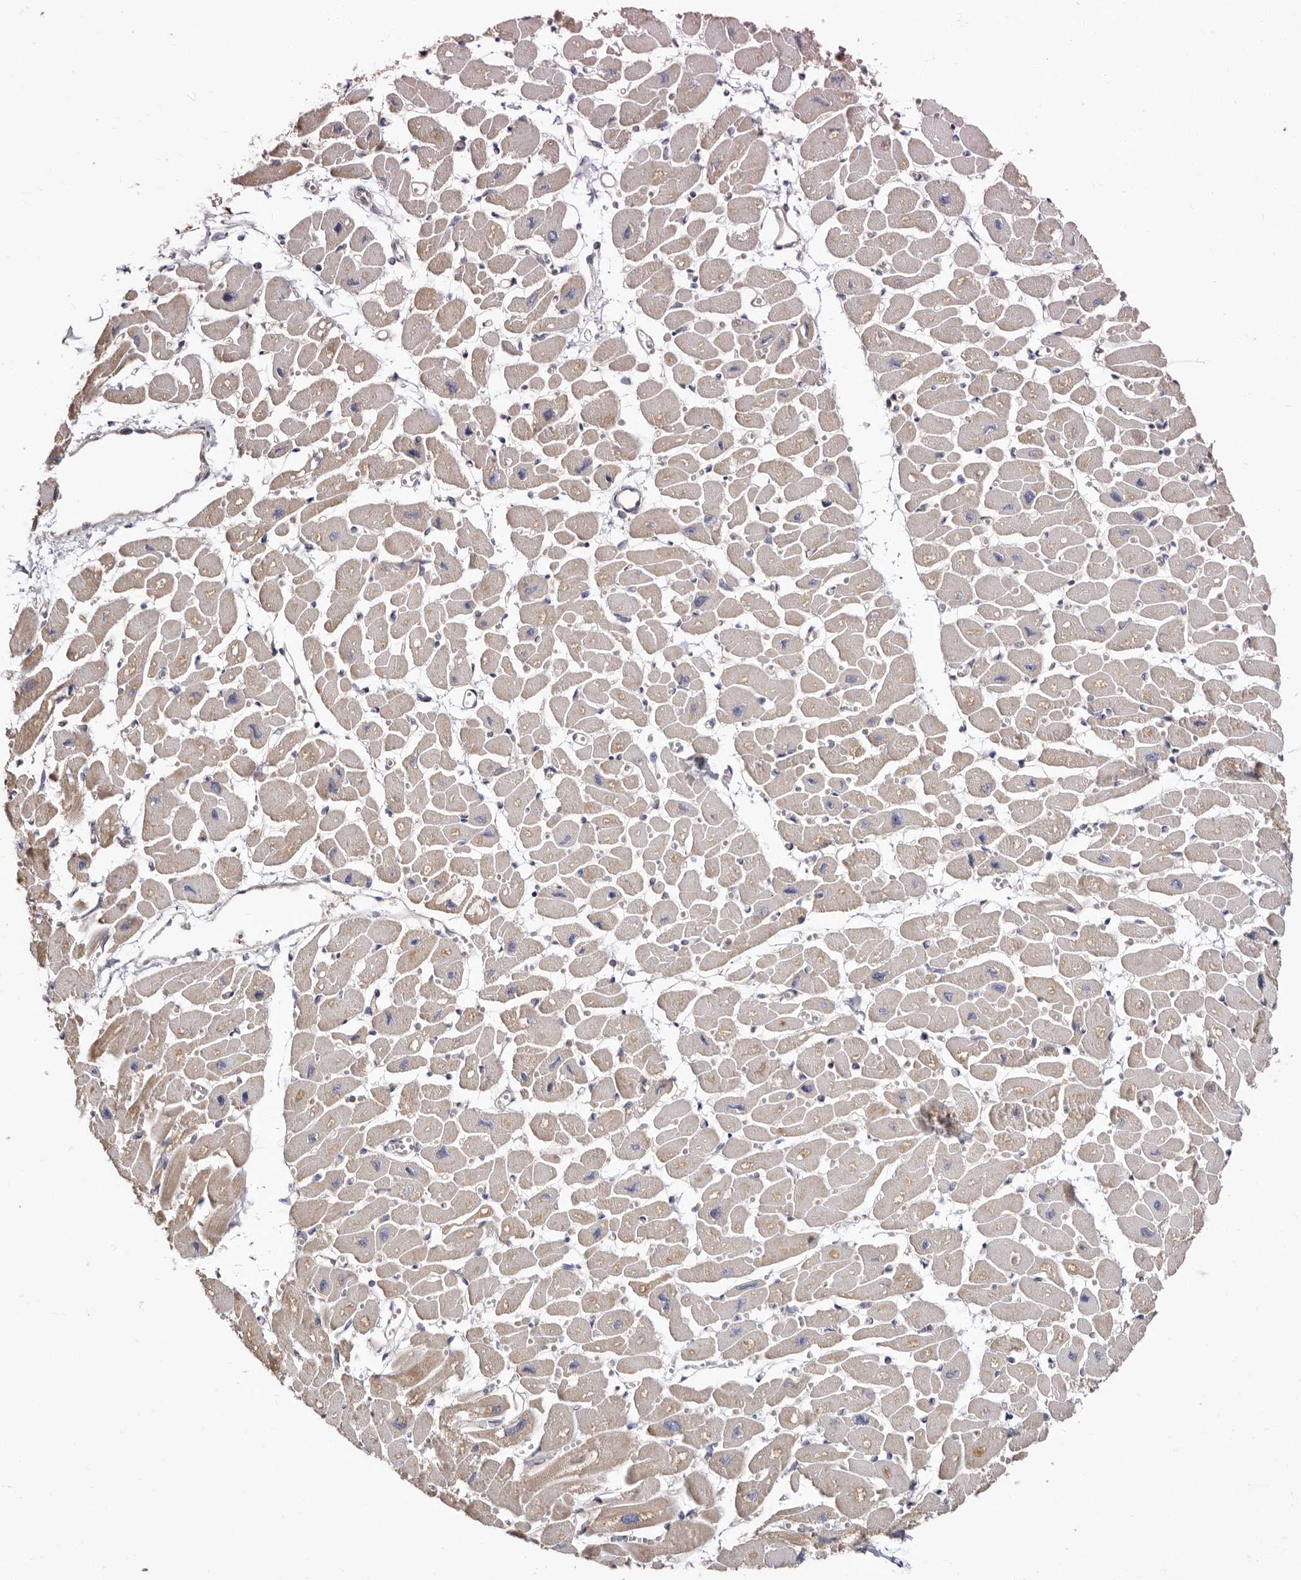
{"staining": {"intensity": "weak", "quantity": "<25%", "location": "cytoplasmic/membranous"}, "tissue": "heart muscle", "cell_type": "Cardiomyocytes", "image_type": "normal", "snomed": [{"axis": "morphology", "description": "Normal tissue, NOS"}, {"axis": "topography", "description": "Heart"}], "caption": "High power microscopy micrograph of an IHC histopathology image of unremarkable heart muscle, revealing no significant positivity in cardiomyocytes. The staining is performed using DAB (3,3'-diaminobenzidine) brown chromogen with nuclei counter-stained in using hematoxylin.", "gene": "BAIAP2L1", "patient": {"sex": "female", "age": 54}}